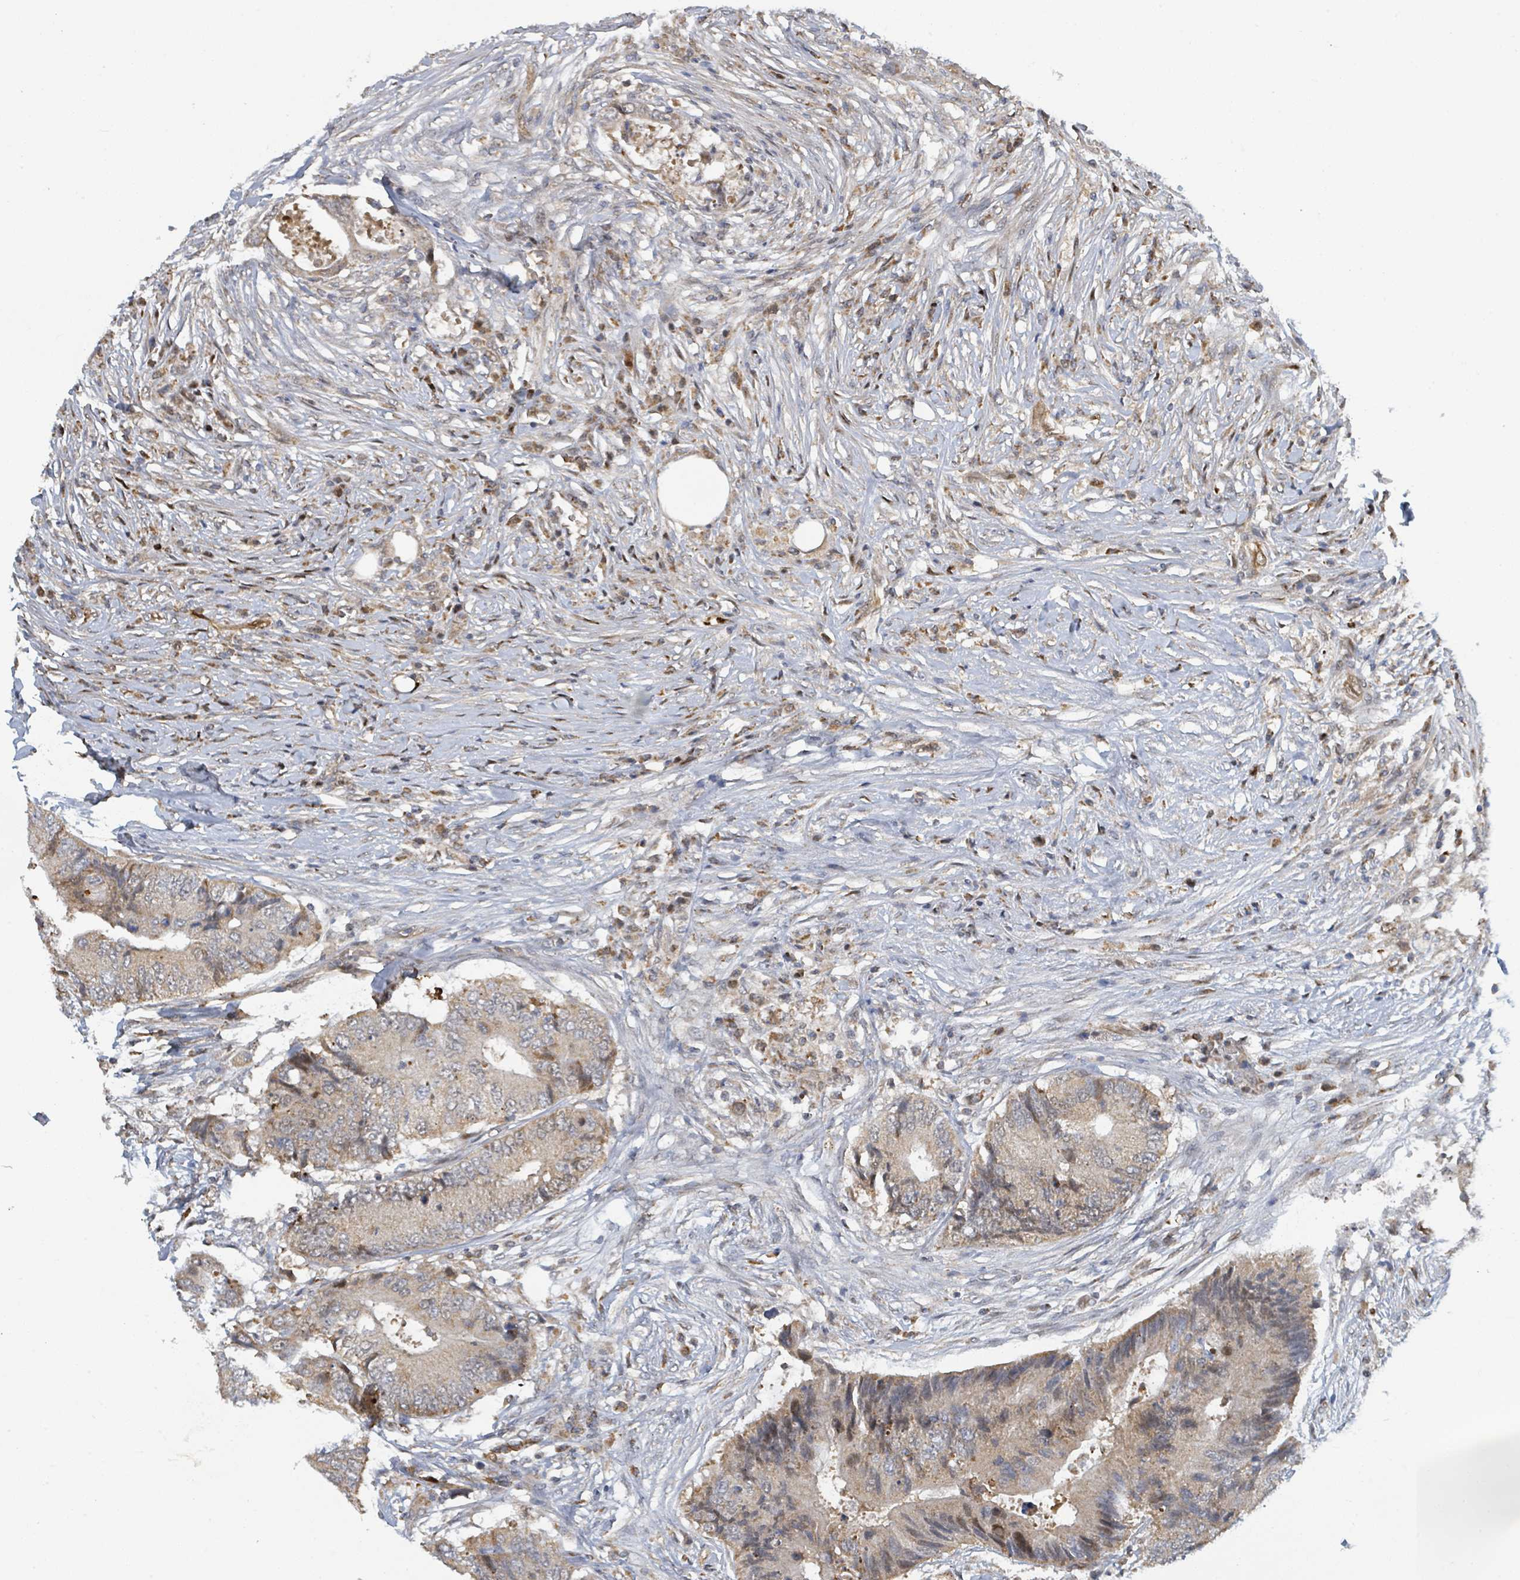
{"staining": {"intensity": "weak", "quantity": "<25%", "location": "cytoplasmic/membranous"}, "tissue": "colorectal cancer", "cell_type": "Tumor cells", "image_type": "cancer", "snomed": [{"axis": "morphology", "description": "Adenocarcinoma, NOS"}, {"axis": "topography", "description": "Colon"}], "caption": "Tumor cells show no significant protein expression in colorectal adenocarcinoma. (Brightfield microscopy of DAB immunohistochemistry (IHC) at high magnification).", "gene": "PSMB7", "patient": {"sex": "male", "age": 71}}